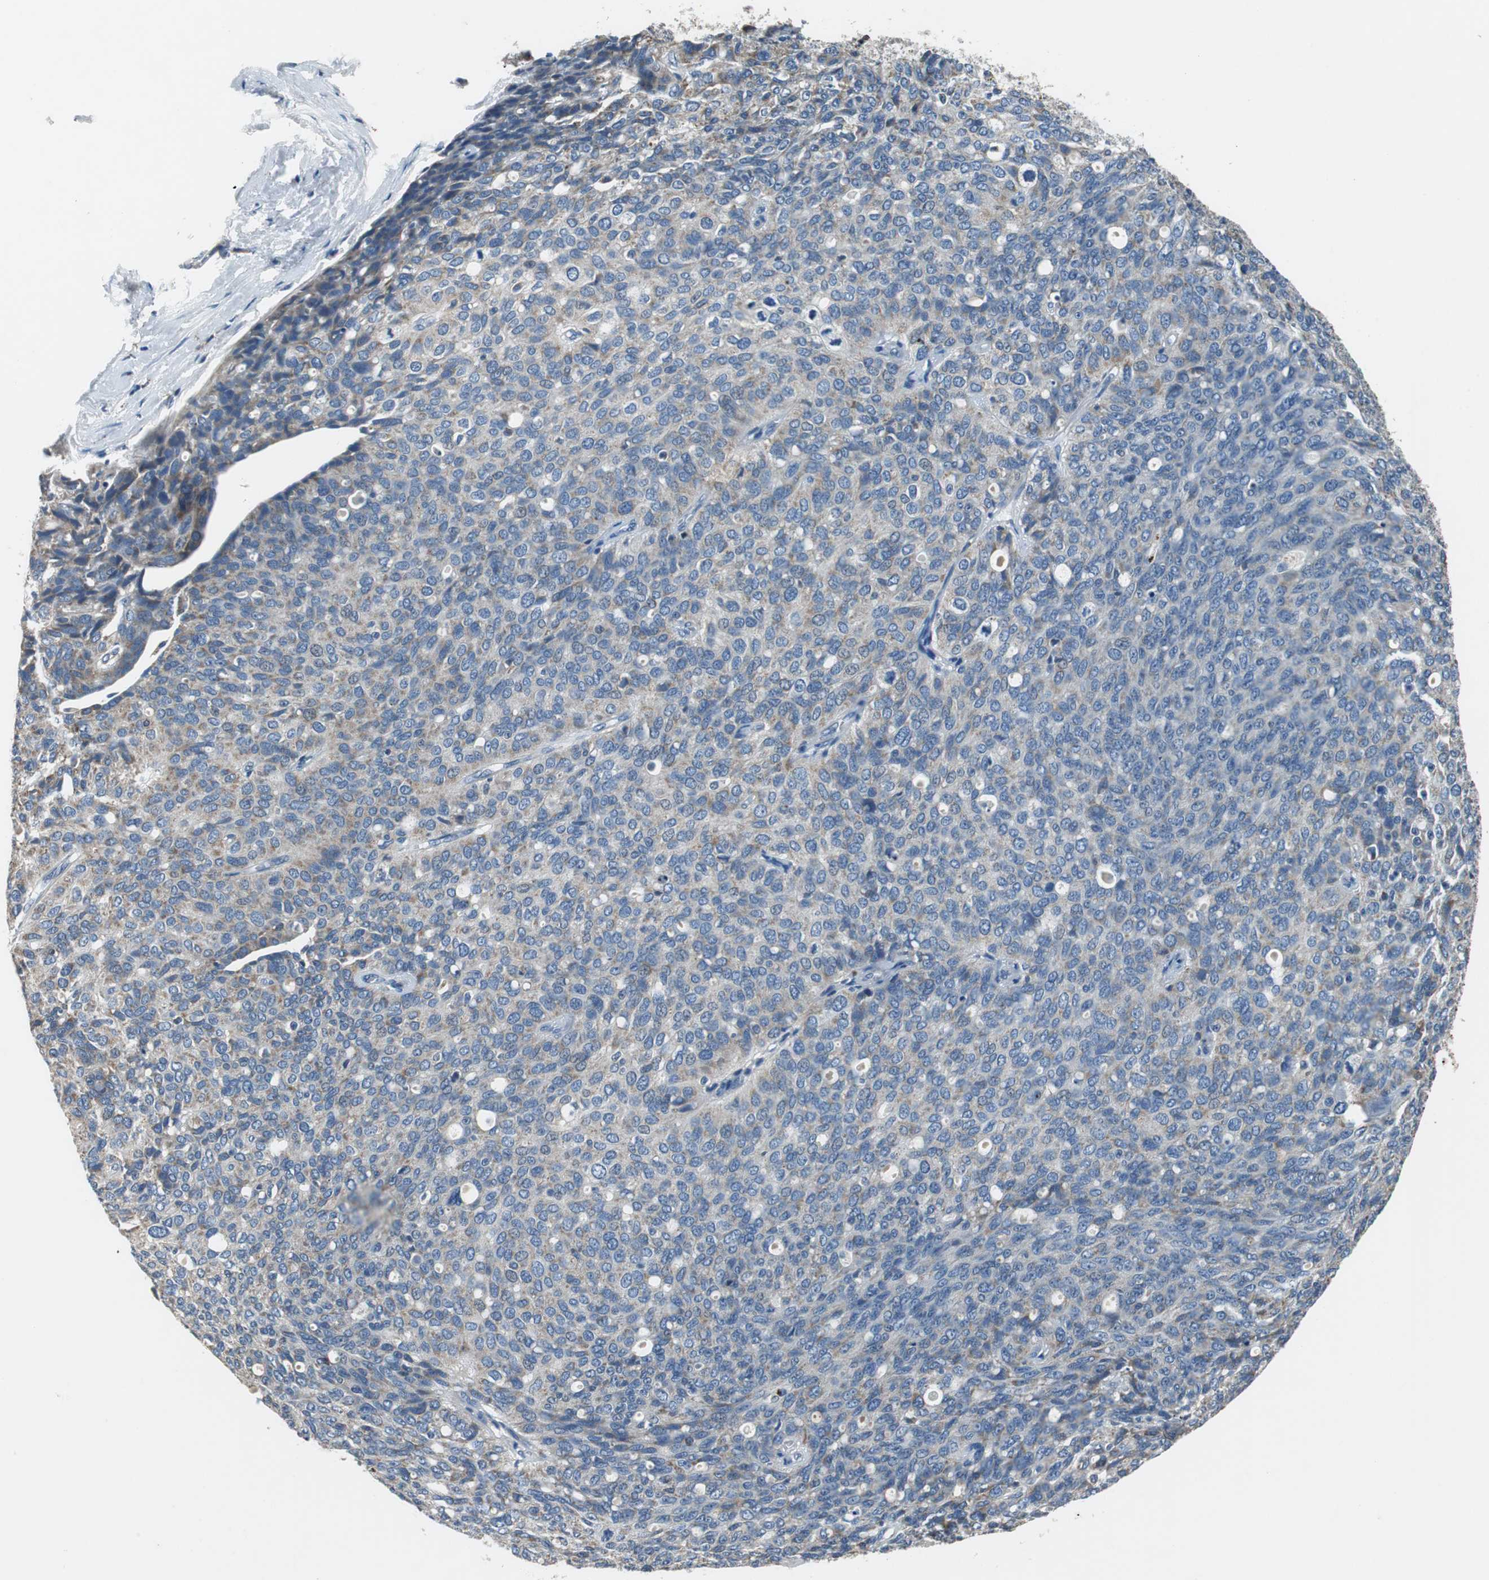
{"staining": {"intensity": "weak", "quantity": "<25%", "location": "cytoplasmic/membranous"}, "tissue": "ovarian cancer", "cell_type": "Tumor cells", "image_type": "cancer", "snomed": [{"axis": "morphology", "description": "Carcinoma, endometroid"}, {"axis": "topography", "description": "Ovary"}], "caption": "DAB (3,3'-diaminobenzidine) immunohistochemical staining of human ovarian cancer (endometroid carcinoma) demonstrates no significant staining in tumor cells.", "gene": "NLGN1", "patient": {"sex": "female", "age": 60}}